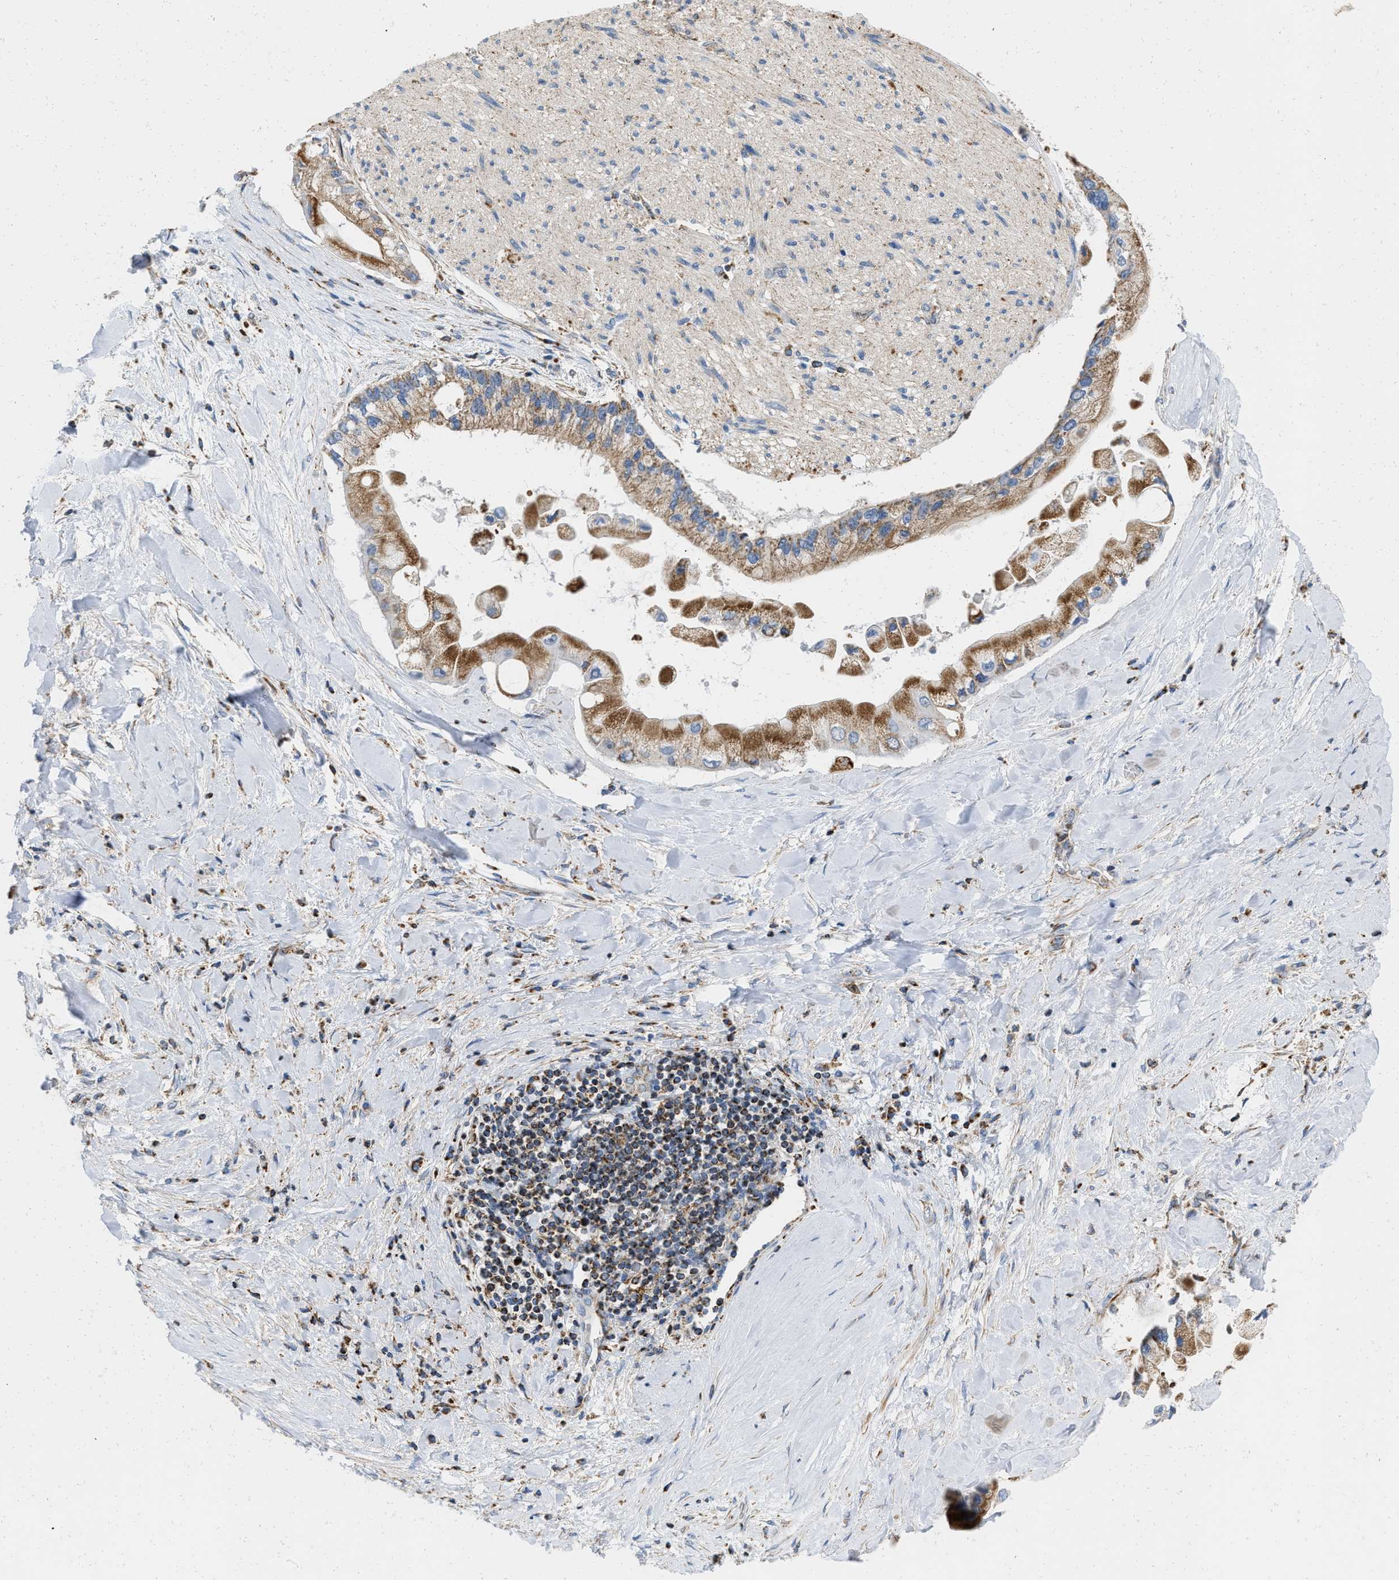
{"staining": {"intensity": "moderate", "quantity": ">75%", "location": "cytoplasmic/membranous"}, "tissue": "liver cancer", "cell_type": "Tumor cells", "image_type": "cancer", "snomed": [{"axis": "morphology", "description": "Cholangiocarcinoma"}, {"axis": "topography", "description": "Liver"}], "caption": "IHC of liver cholangiocarcinoma exhibits medium levels of moderate cytoplasmic/membranous expression in about >75% of tumor cells.", "gene": "GRB10", "patient": {"sex": "male", "age": 50}}